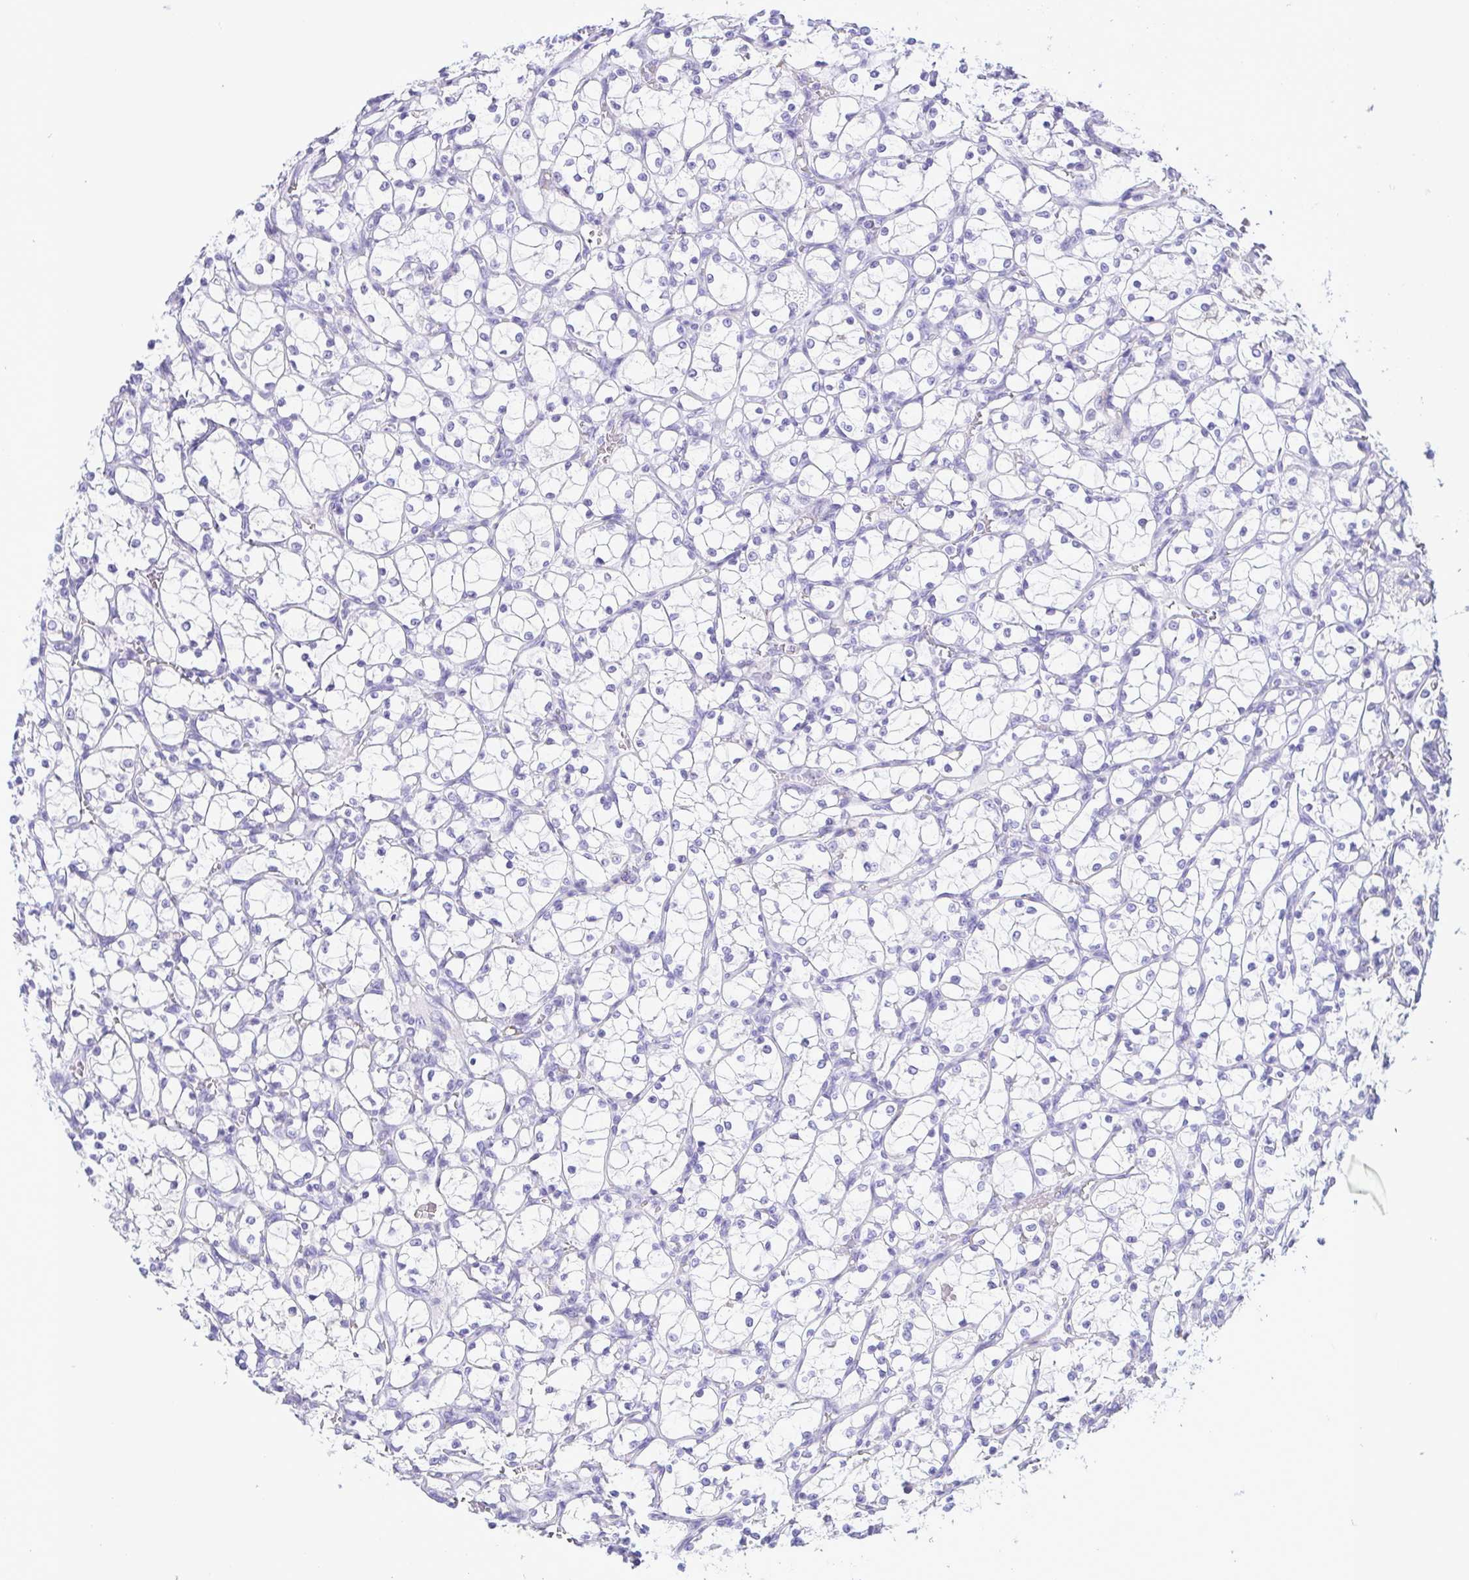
{"staining": {"intensity": "negative", "quantity": "none", "location": "none"}, "tissue": "renal cancer", "cell_type": "Tumor cells", "image_type": "cancer", "snomed": [{"axis": "morphology", "description": "Adenocarcinoma, NOS"}, {"axis": "topography", "description": "Kidney"}], "caption": "IHC photomicrograph of neoplastic tissue: human renal cancer stained with DAB (3,3'-diaminobenzidine) shows no significant protein expression in tumor cells. The staining was performed using DAB to visualize the protein expression in brown, while the nuclei were stained in blue with hematoxylin (Magnification: 20x).", "gene": "GPR182", "patient": {"sex": "female", "age": 69}}